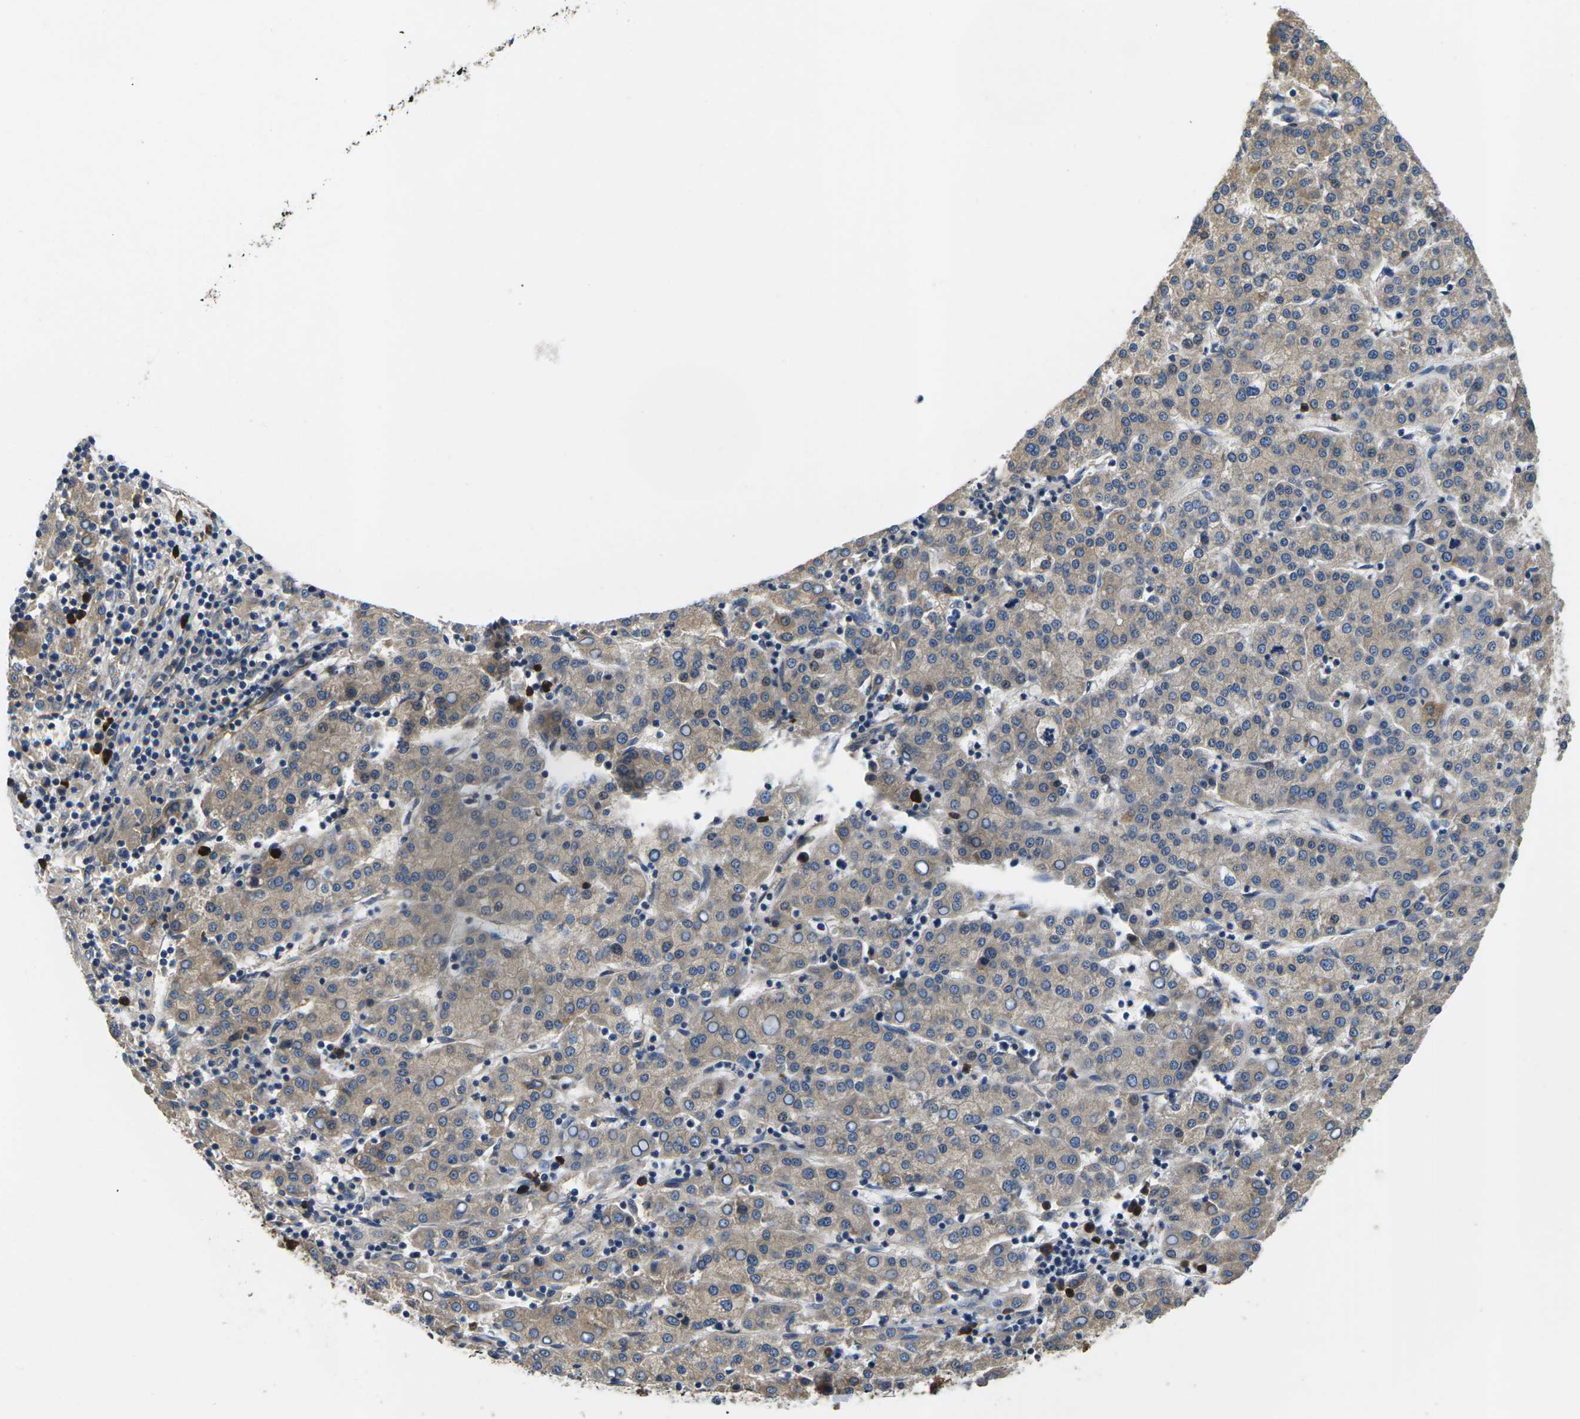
{"staining": {"intensity": "weak", "quantity": "<25%", "location": "cytoplasmic/membranous"}, "tissue": "liver cancer", "cell_type": "Tumor cells", "image_type": "cancer", "snomed": [{"axis": "morphology", "description": "Carcinoma, Hepatocellular, NOS"}, {"axis": "topography", "description": "Liver"}], "caption": "Immunohistochemistry (IHC) photomicrograph of neoplastic tissue: human liver cancer (hepatocellular carcinoma) stained with DAB (3,3'-diaminobenzidine) displays no significant protein staining in tumor cells. (DAB immunohistochemistry (IHC) with hematoxylin counter stain).", "gene": "PLCE1", "patient": {"sex": "female", "age": 58}}